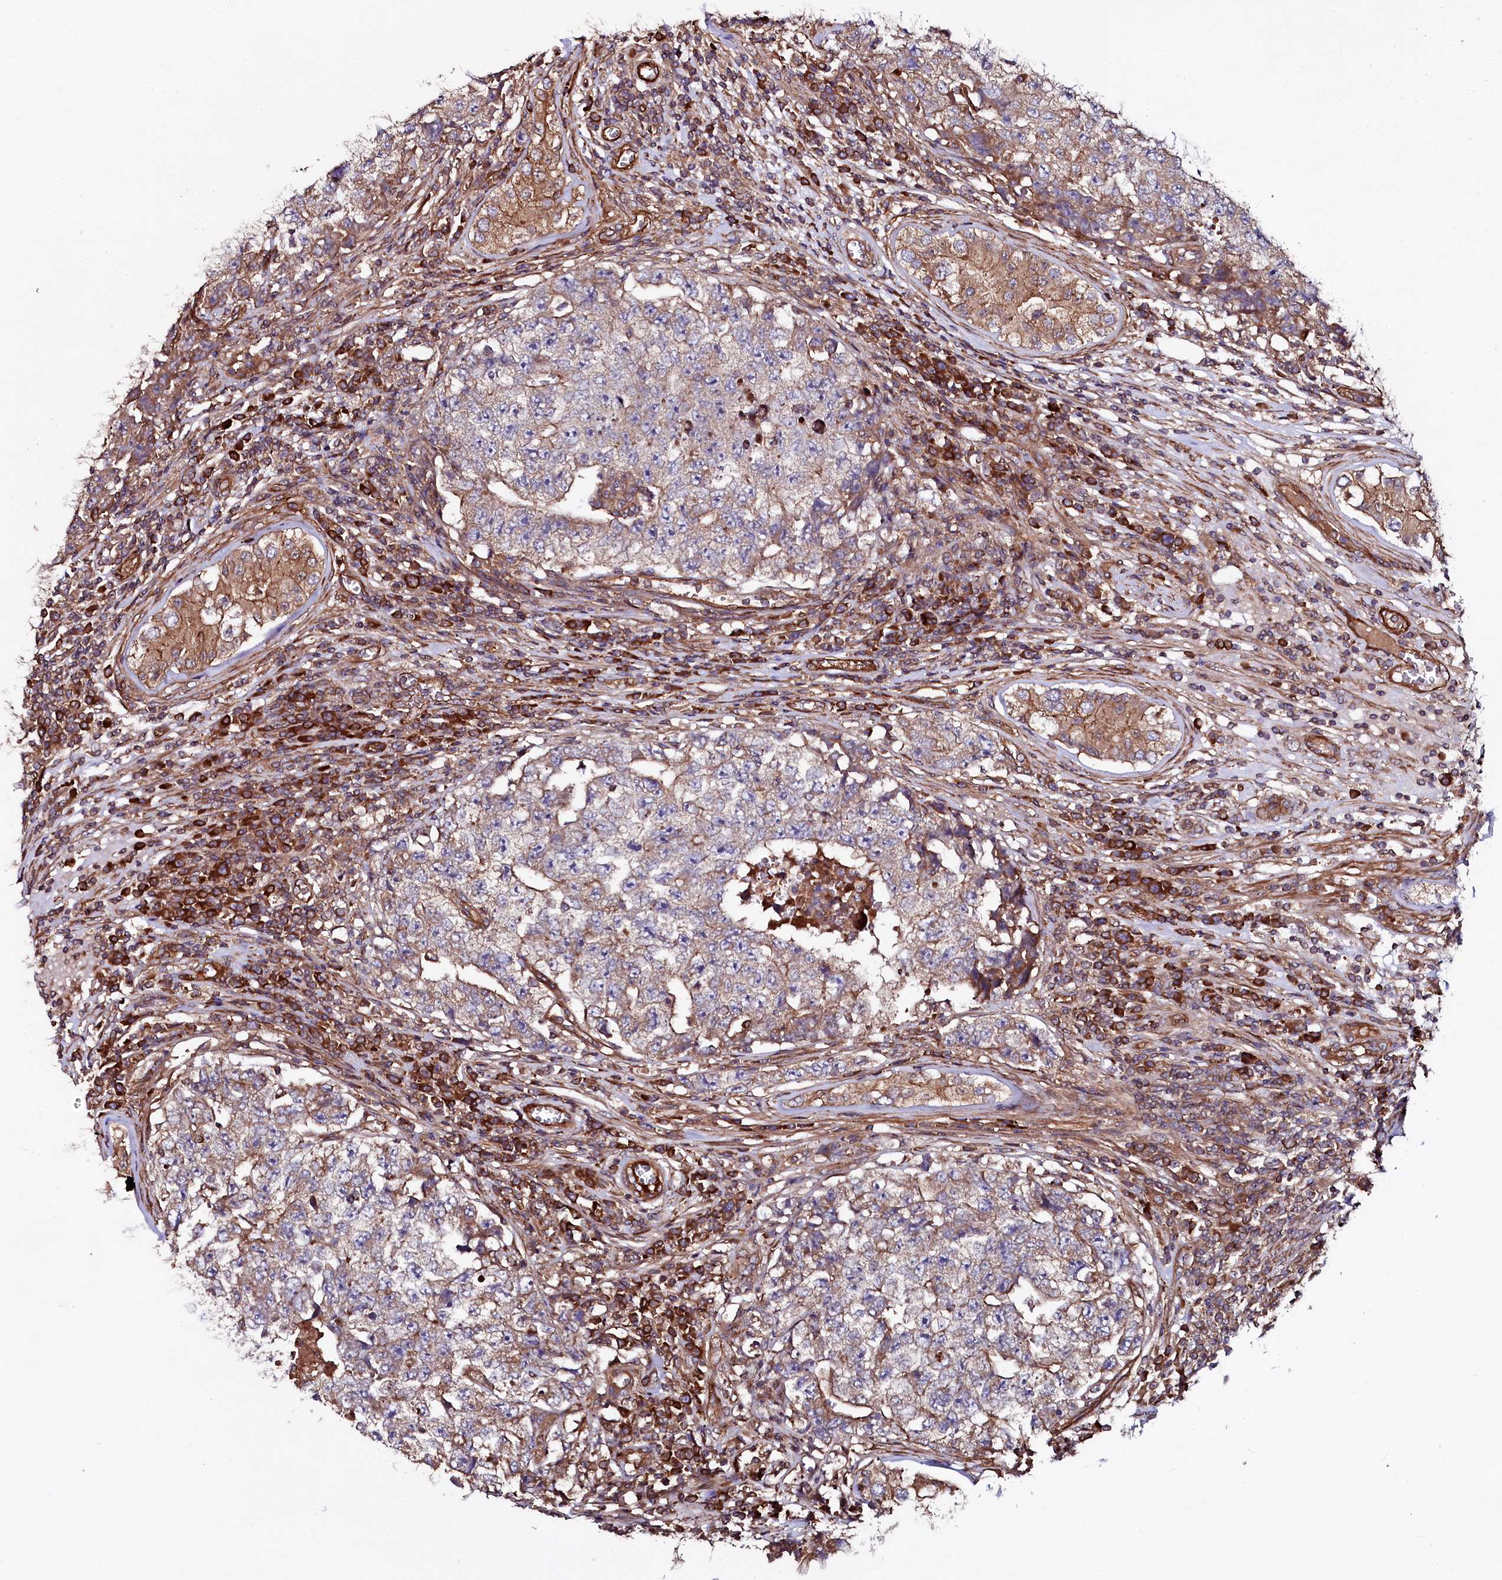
{"staining": {"intensity": "weak", "quantity": "25%-75%", "location": "cytoplasmic/membranous"}, "tissue": "testis cancer", "cell_type": "Tumor cells", "image_type": "cancer", "snomed": [{"axis": "morphology", "description": "Carcinoma, Embryonal, NOS"}, {"axis": "topography", "description": "Testis"}], "caption": "An immunohistochemistry micrograph of tumor tissue is shown. Protein staining in brown highlights weak cytoplasmic/membranous positivity in testis cancer within tumor cells.", "gene": "USPL1", "patient": {"sex": "male", "age": 17}}